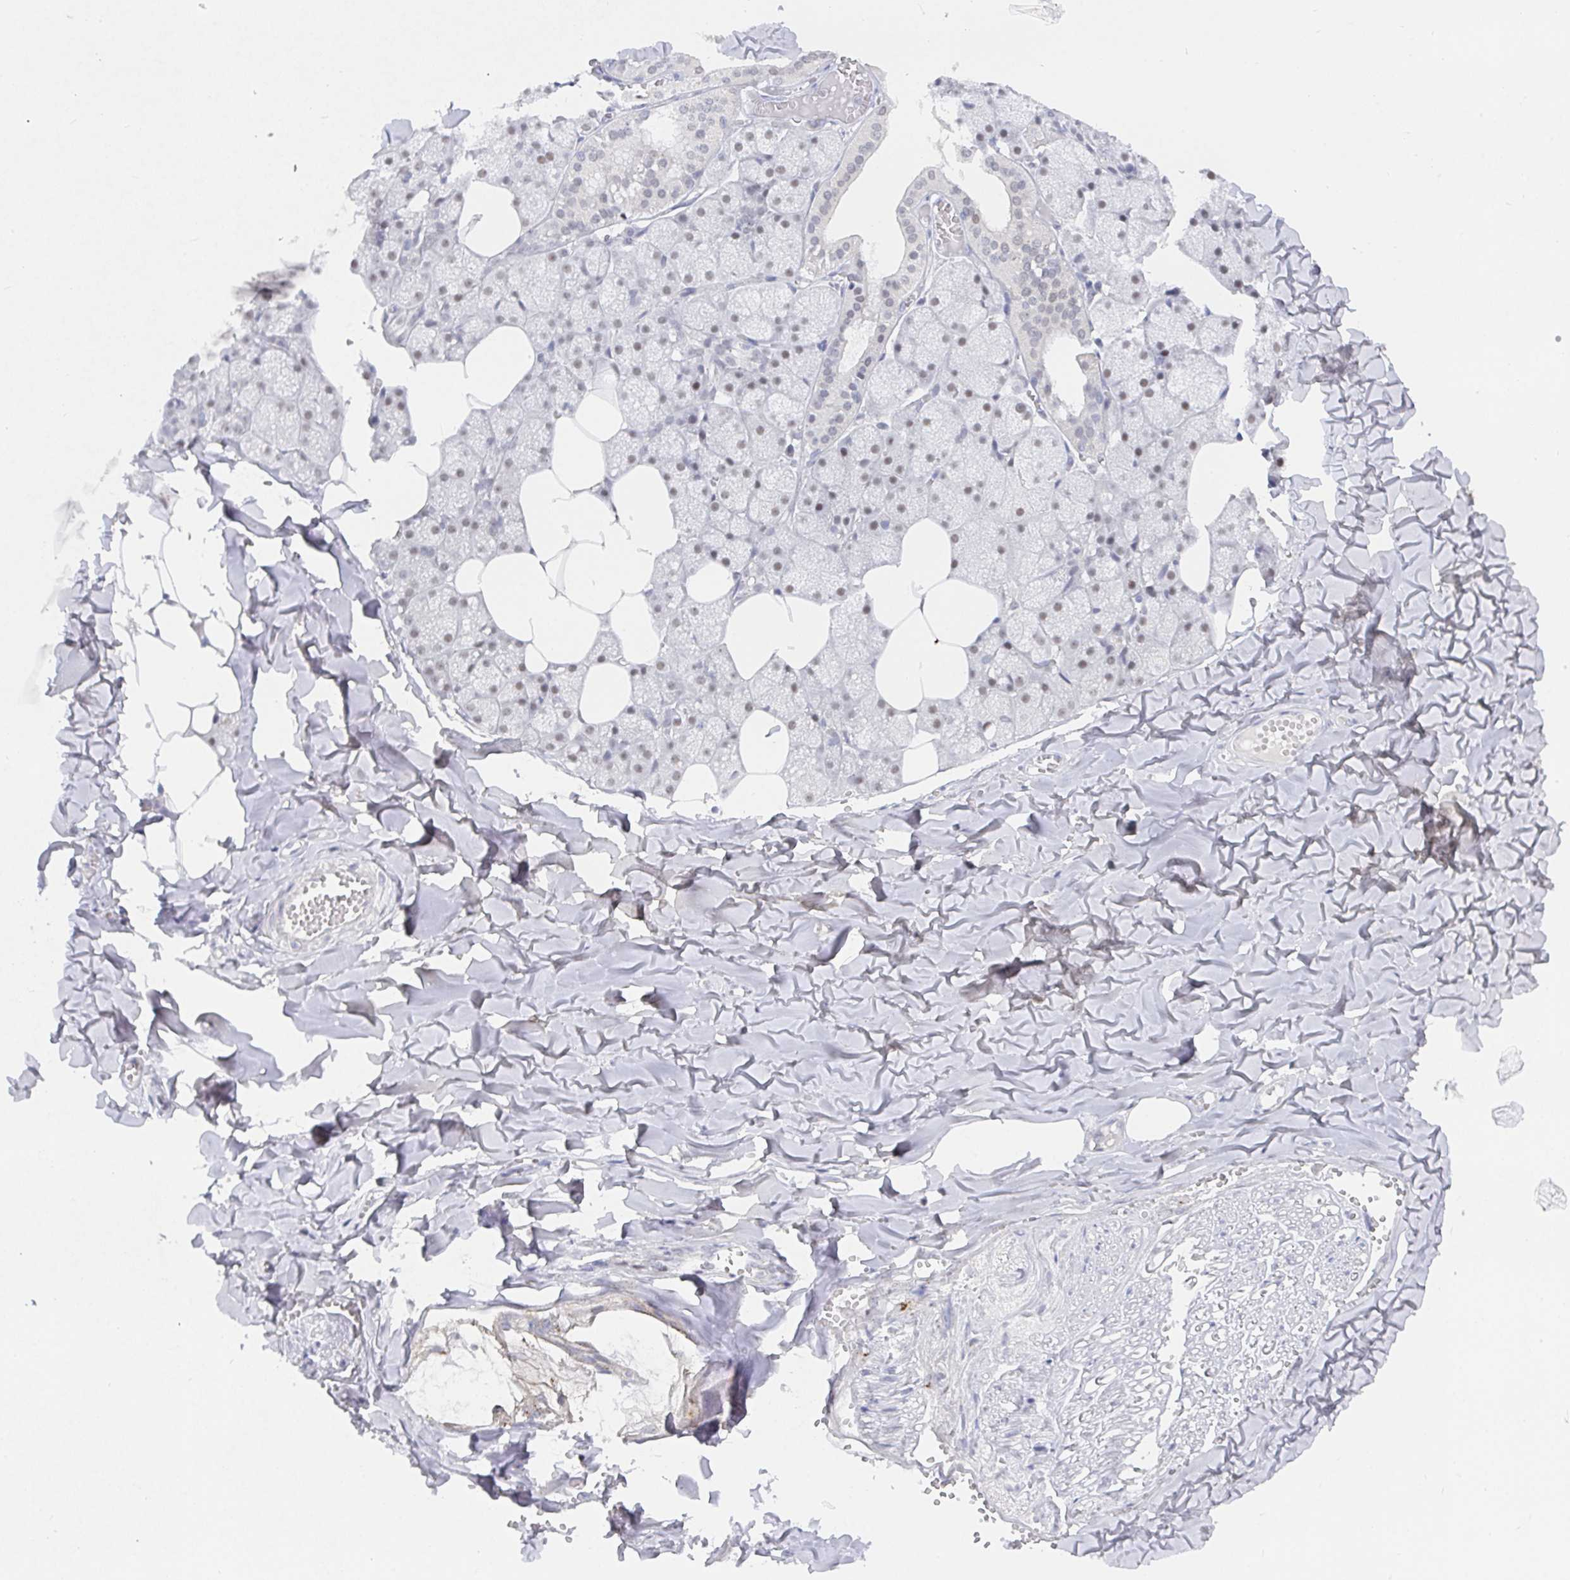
{"staining": {"intensity": "weak", "quantity": "<25%", "location": "nuclear"}, "tissue": "salivary gland", "cell_type": "Glandular cells", "image_type": "normal", "snomed": [{"axis": "morphology", "description": "Normal tissue, NOS"}, {"axis": "topography", "description": "Salivary gland"}, {"axis": "topography", "description": "Peripheral nerve tissue"}], "caption": "The photomicrograph exhibits no staining of glandular cells in normal salivary gland. (DAB (3,3'-diaminobenzidine) immunohistochemistry with hematoxylin counter stain).", "gene": "RCOR1", "patient": {"sex": "male", "age": 38}}